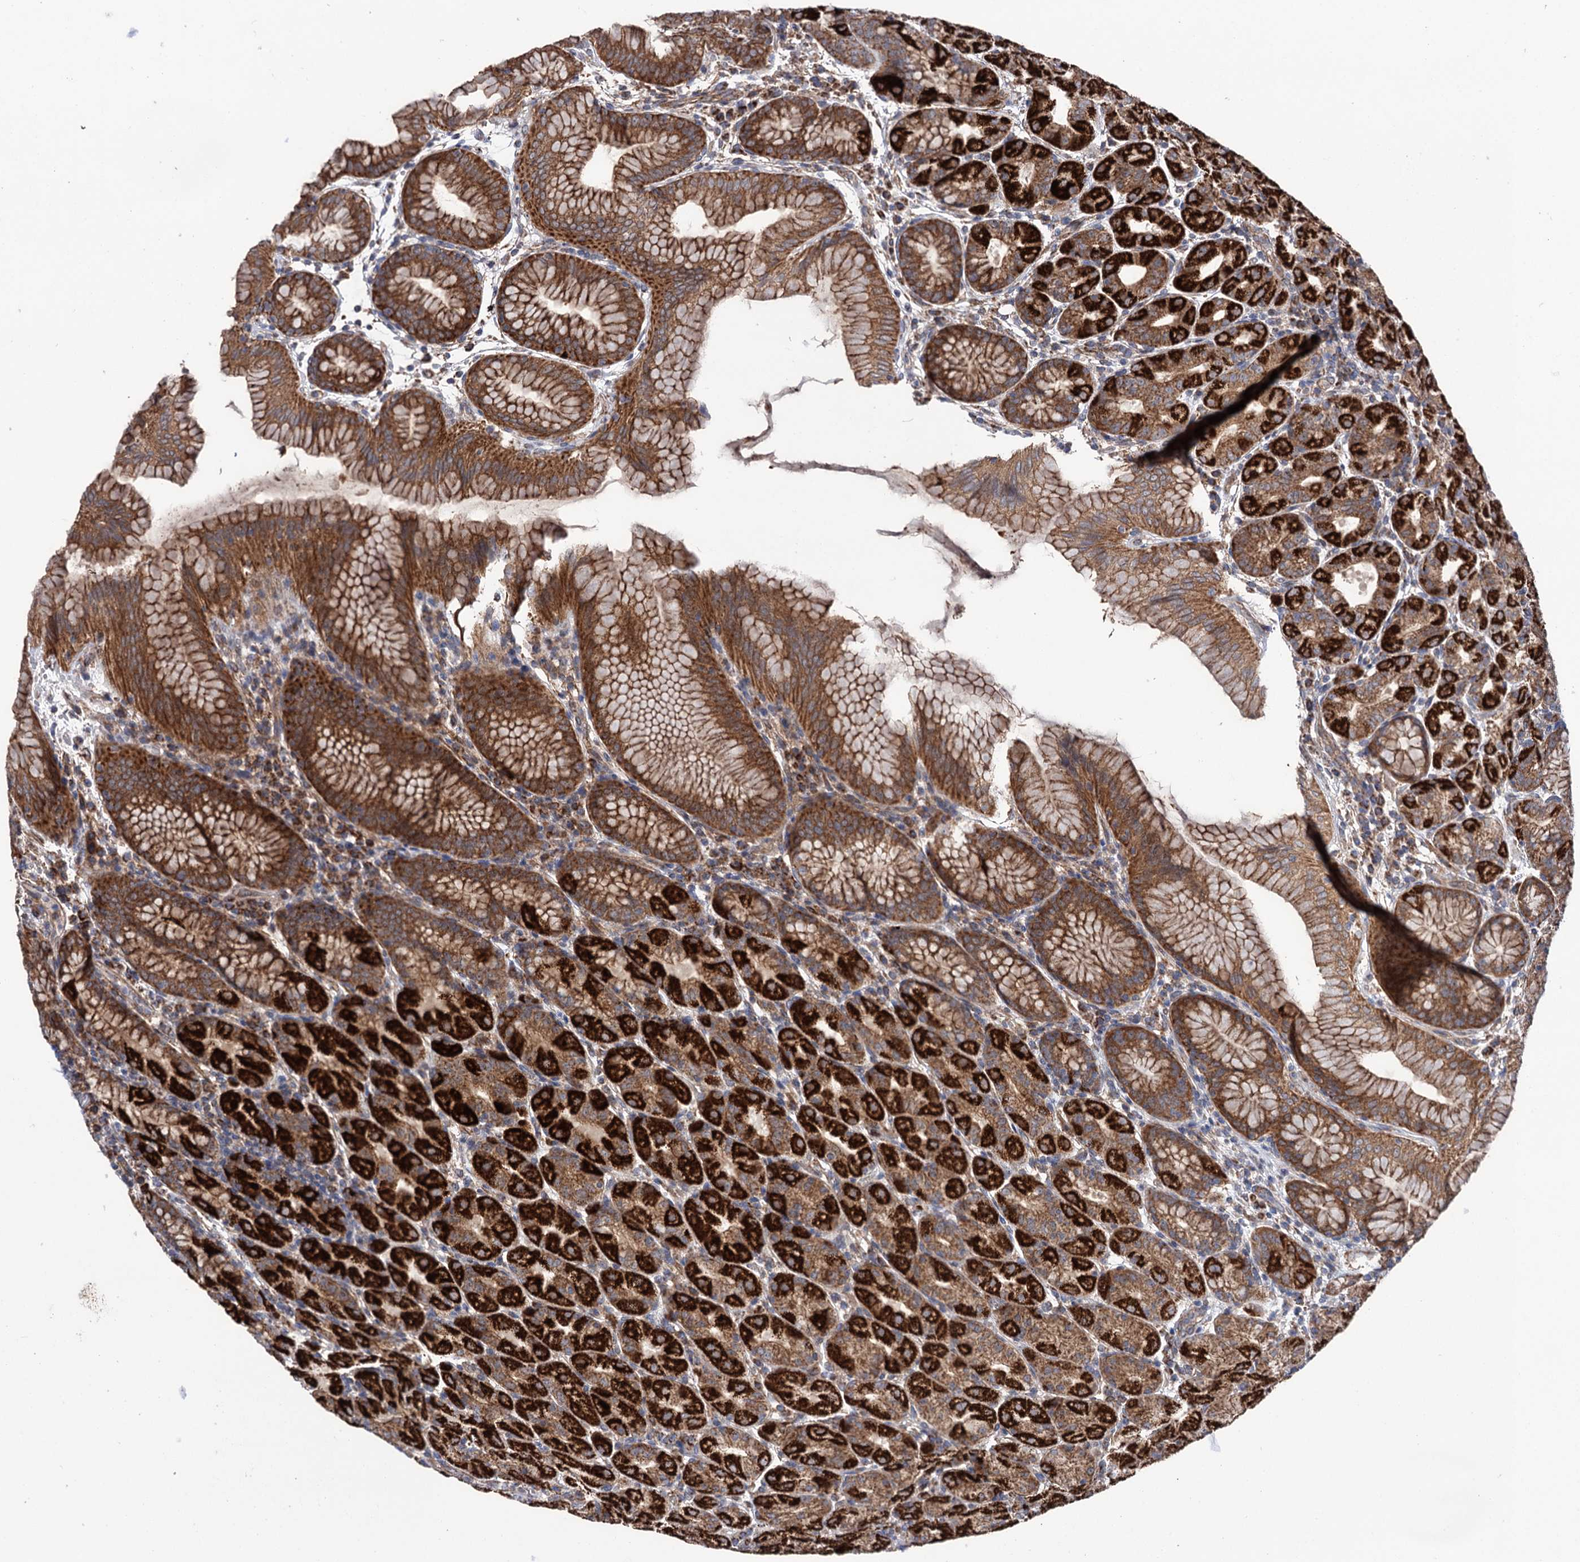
{"staining": {"intensity": "strong", "quantity": ">75%", "location": "cytoplasmic/membranous"}, "tissue": "stomach", "cell_type": "Glandular cells", "image_type": "normal", "snomed": [{"axis": "morphology", "description": "Normal tissue, NOS"}, {"axis": "topography", "description": "Stomach"}], "caption": "A photomicrograph showing strong cytoplasmic/membranous staining in about >75% of glandular cells in normal stomach, as visualized by brown immunohistochemical staining.", "gene": "SUCLA2", "patient": {"sex": "female", "age": 79}}